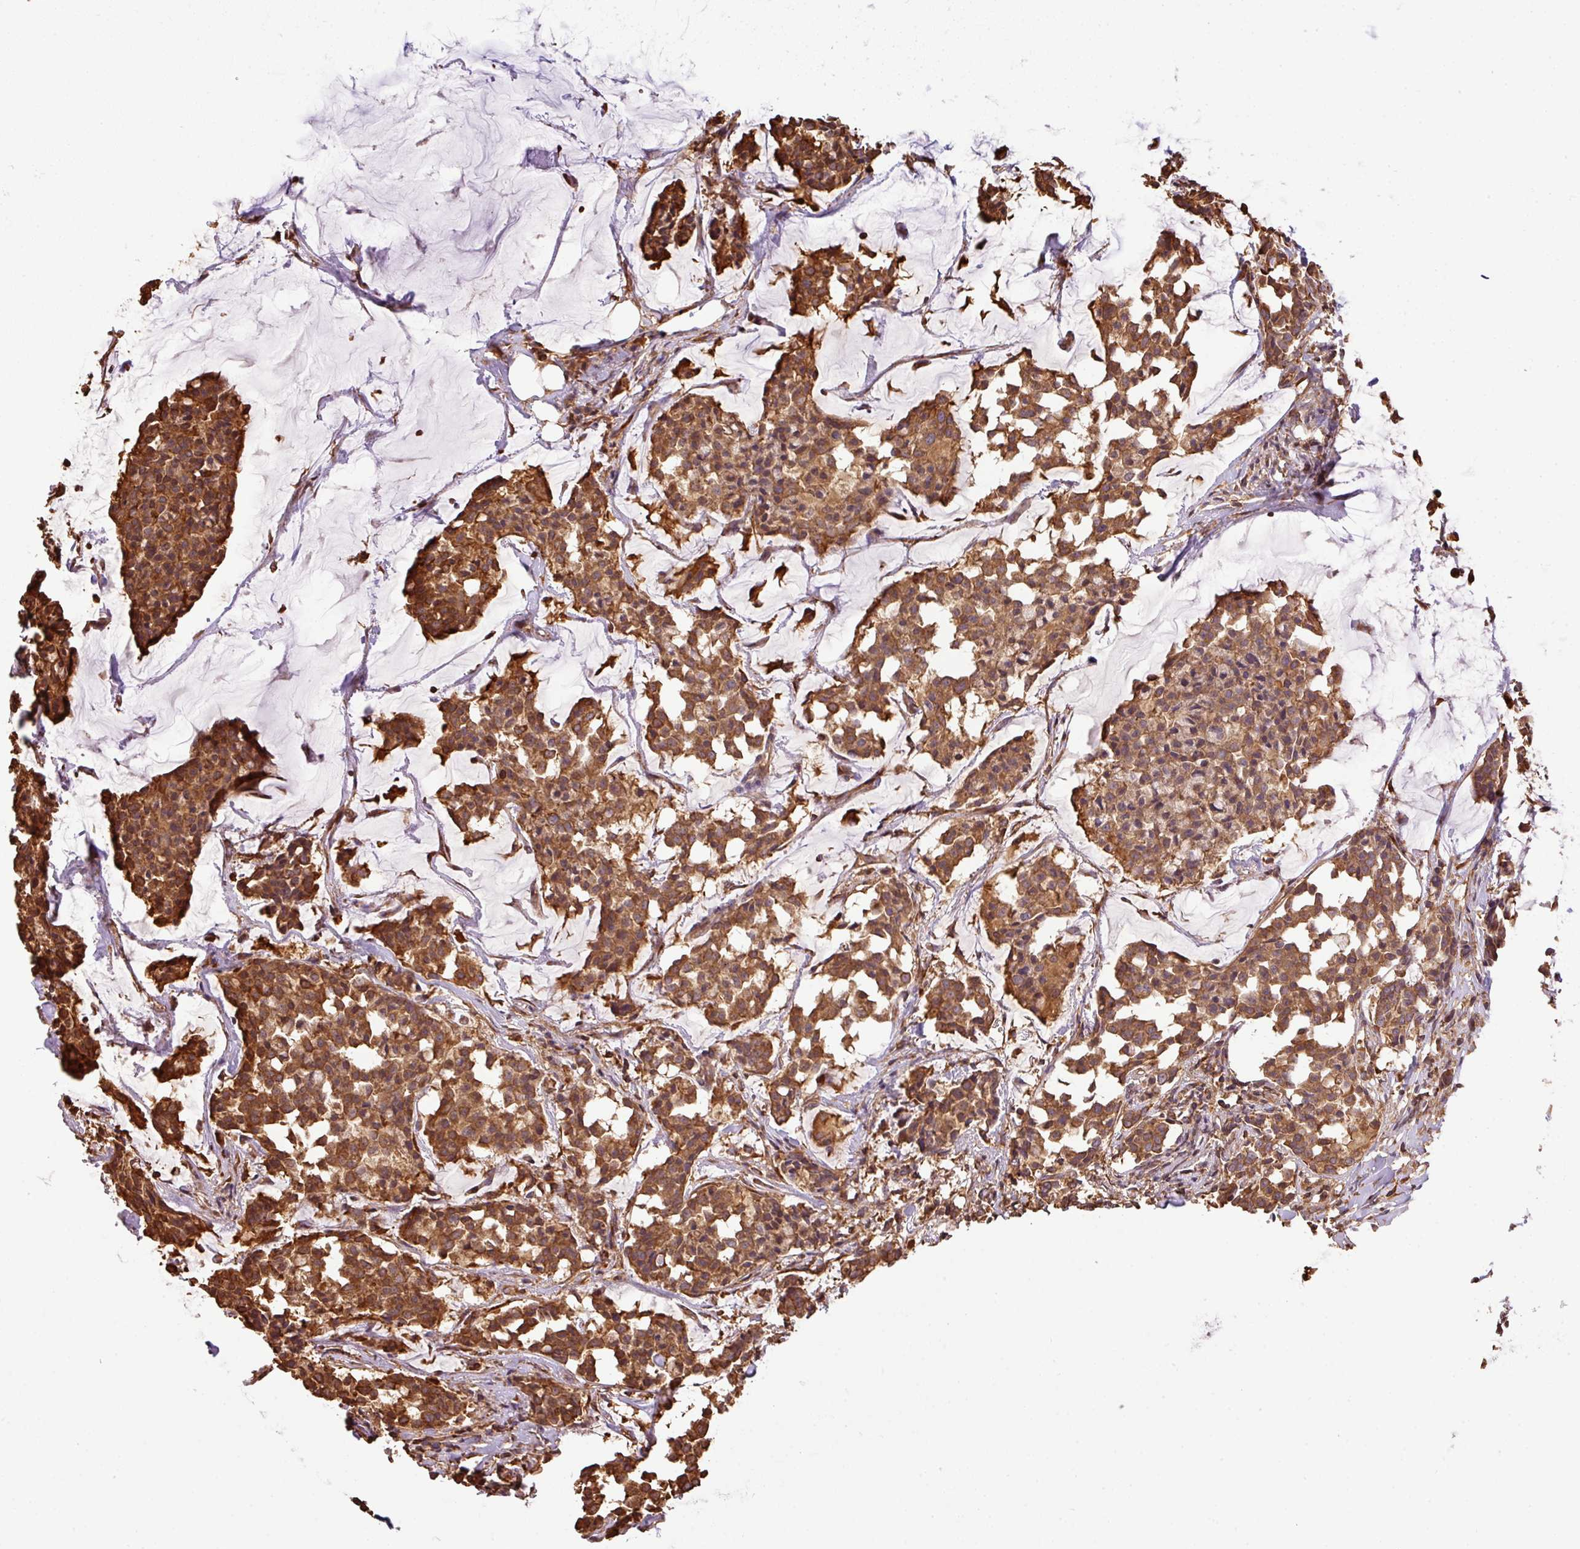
{"staining": {"intensity": "strong", "quantity": ">75%", "location": "cytoplasmic/membranous"}, "tissue": "breast cancer", "cell_type": "Tumor cells", "image_type": "cancer", "snomed": [{"axis": "morphology", "description": "Duct carcinoma"}, {"axis": "topography", "description": "Breast"}], "caption": "An image of human breast cancer stained for a protein displays strong cytoplasmic/membranous brown staining in tumor cells.", "gene": "VENTX", "patient": {"sex": "female", "age": 93}}